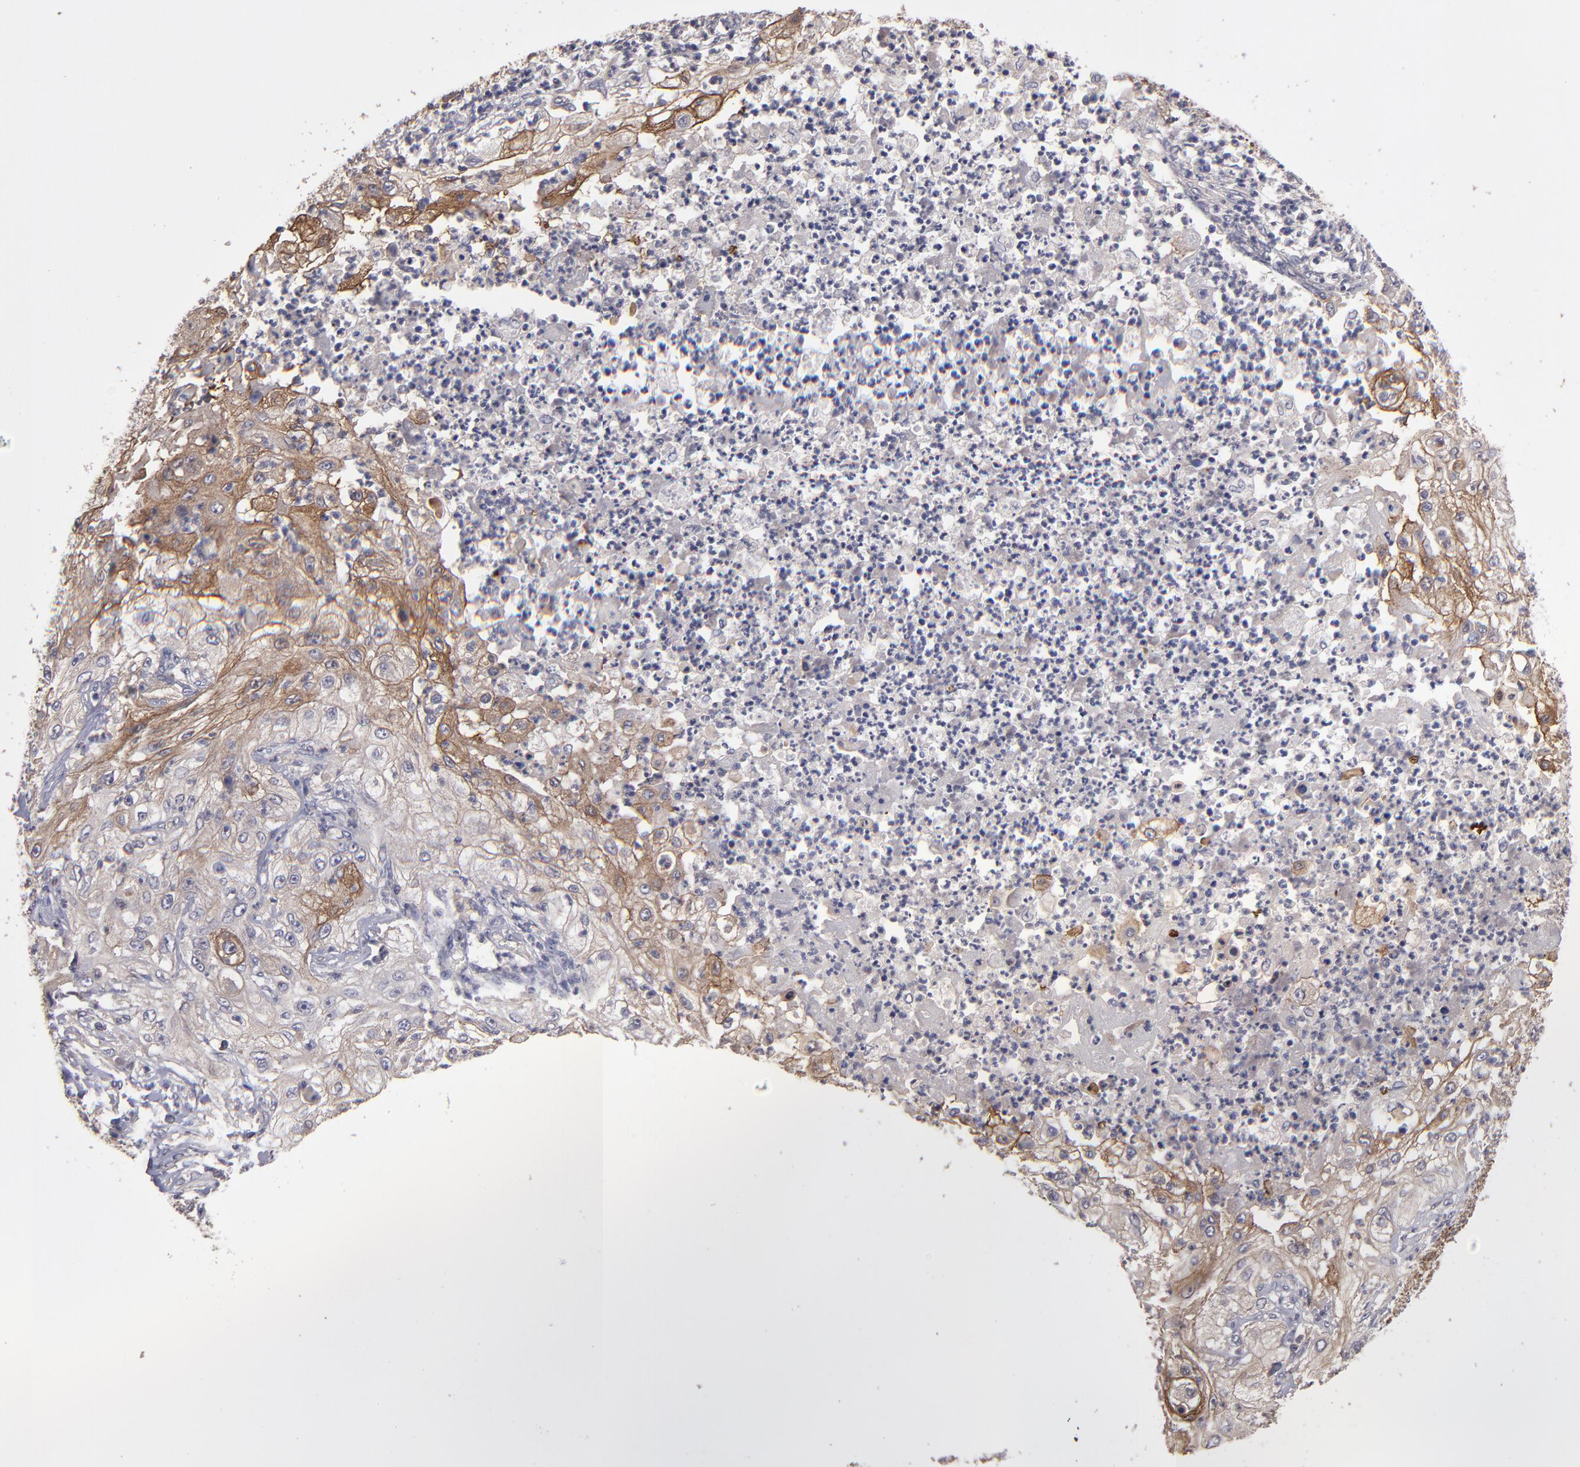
{"staining": {"intensity": "moderate", "quantity": "25%-75%", "location": "cytoplasmic/membranous"}, "tissue": "lung cancer", "cell_type": "Tumor cells", "image_type": "cancer", "snomed": [{"axis": "morphology", "description": "Inflammation, NOS"}, {"axis": "morphology", "description": "Squamous cell carcinoma, NOS"}, {"axis": "topography", "description": "Lymph node"}, {"axis": "topography", "description": "Soft tissue"}, {"axis": "topography", "description": "Lung"}], "caption": "High-magnification brightfield microscopy of lung cancer (squamous cell carcinoma) stained with DAB (brown) and counterstained with hematoxylin (blue). tumor cells exhibit moderate cytoplasmic/membranous positivity is appreciated in about25%-75% of cells. (DAB IHC with brightfield microscopy, high magnification).", "gene": "NF2", "patient": {"sex": "male", "age": 66}}